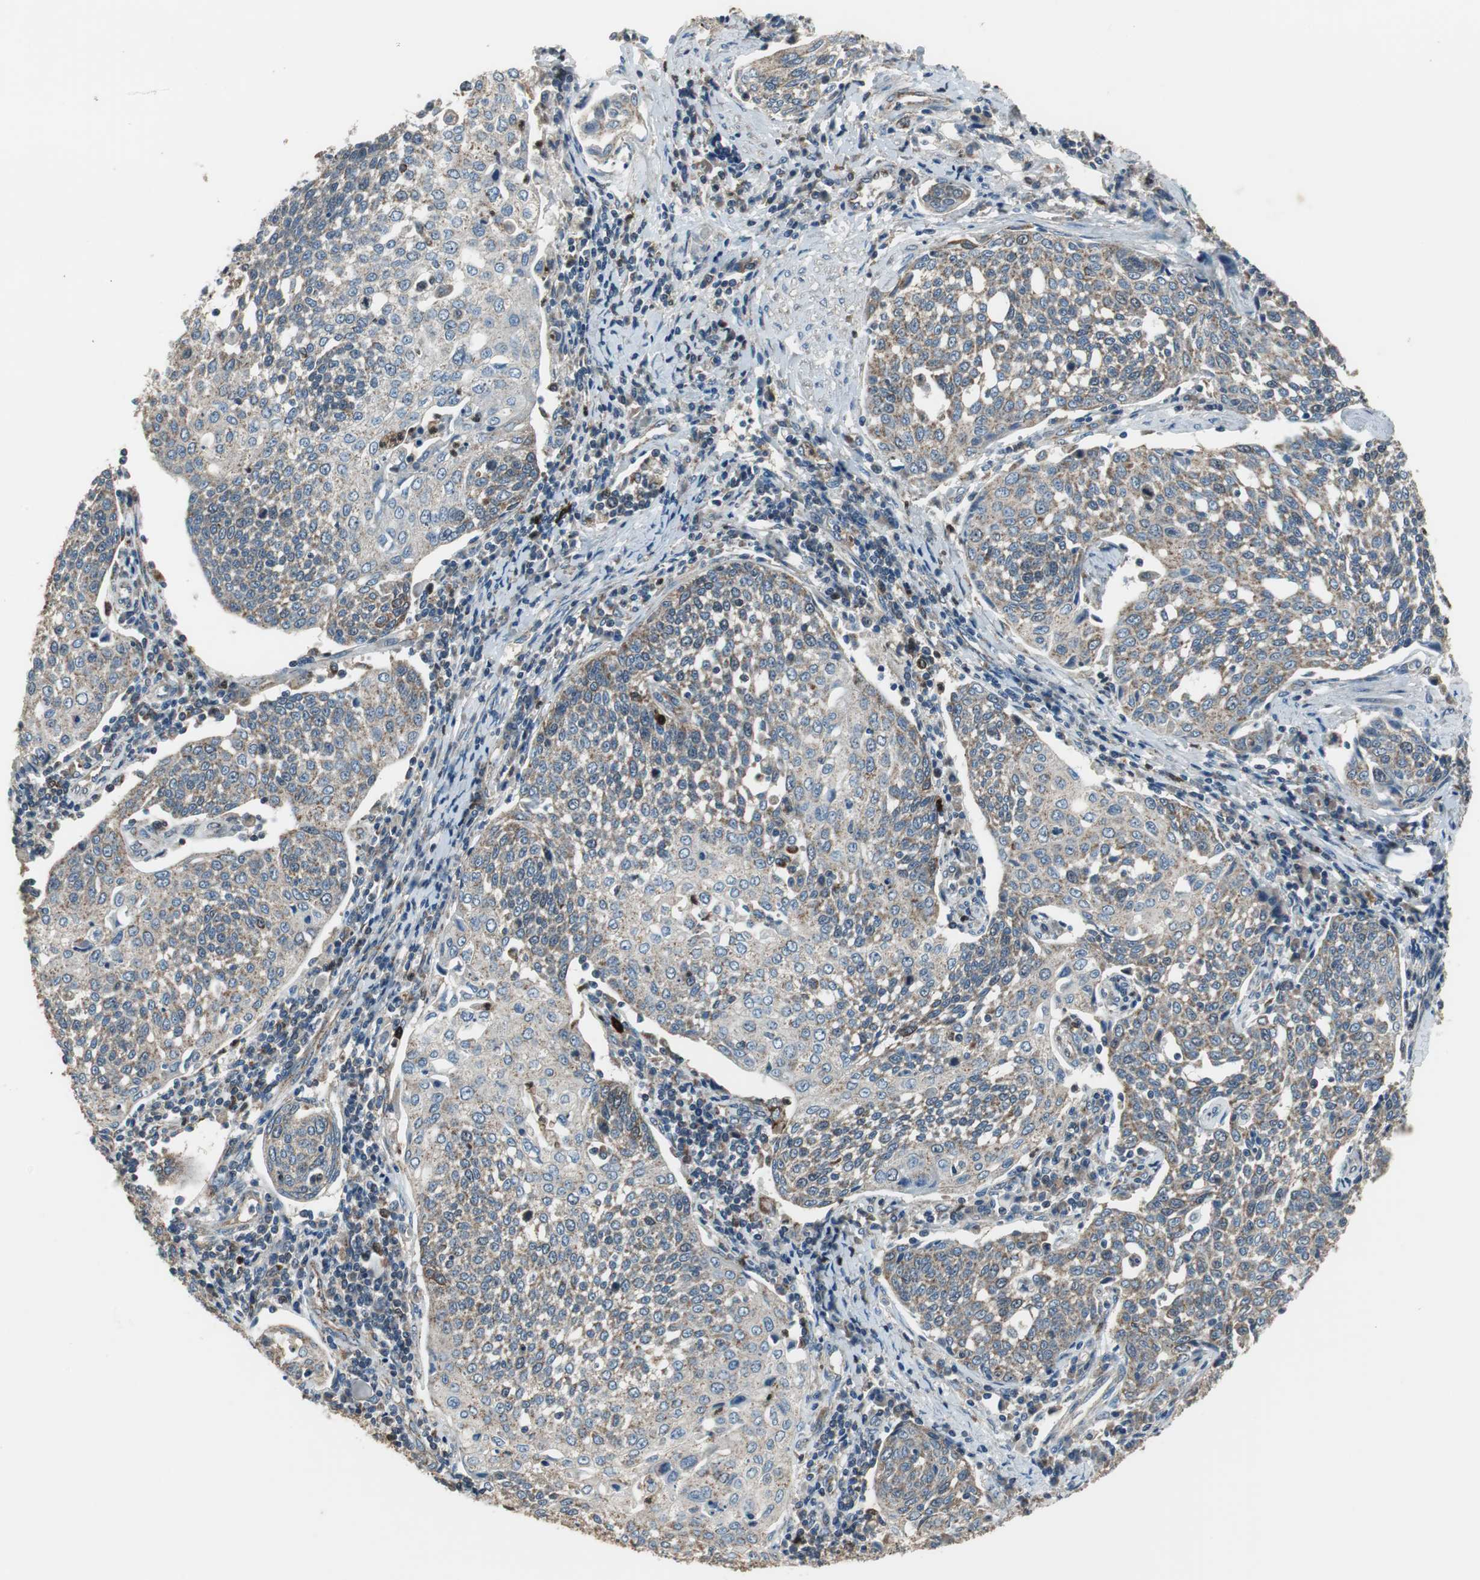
{"staining": {"intensity": "moderate", "quantity": "25%-75%", "location": "cytoplasmic/membranous,nuclear"}, "tissue": "cervical cancer", "cell_type": "Tumor cells", "image_type": "cancer", "snomed": [{"axis": "morphology", "description": "Squamous cell carcinoma, NOS"}, {"axis": "topography", "description": "Cervix"}], "caption": "Human squamous cell carcinoma (cervical) stained with a brown dye reveals moderate cytoplasmic/membranous and nuclear positive positivity in approximately 25%-75% of tumor cells.", "gene": "PI4KB", "patient": {"sex": "female", "age": 34}}